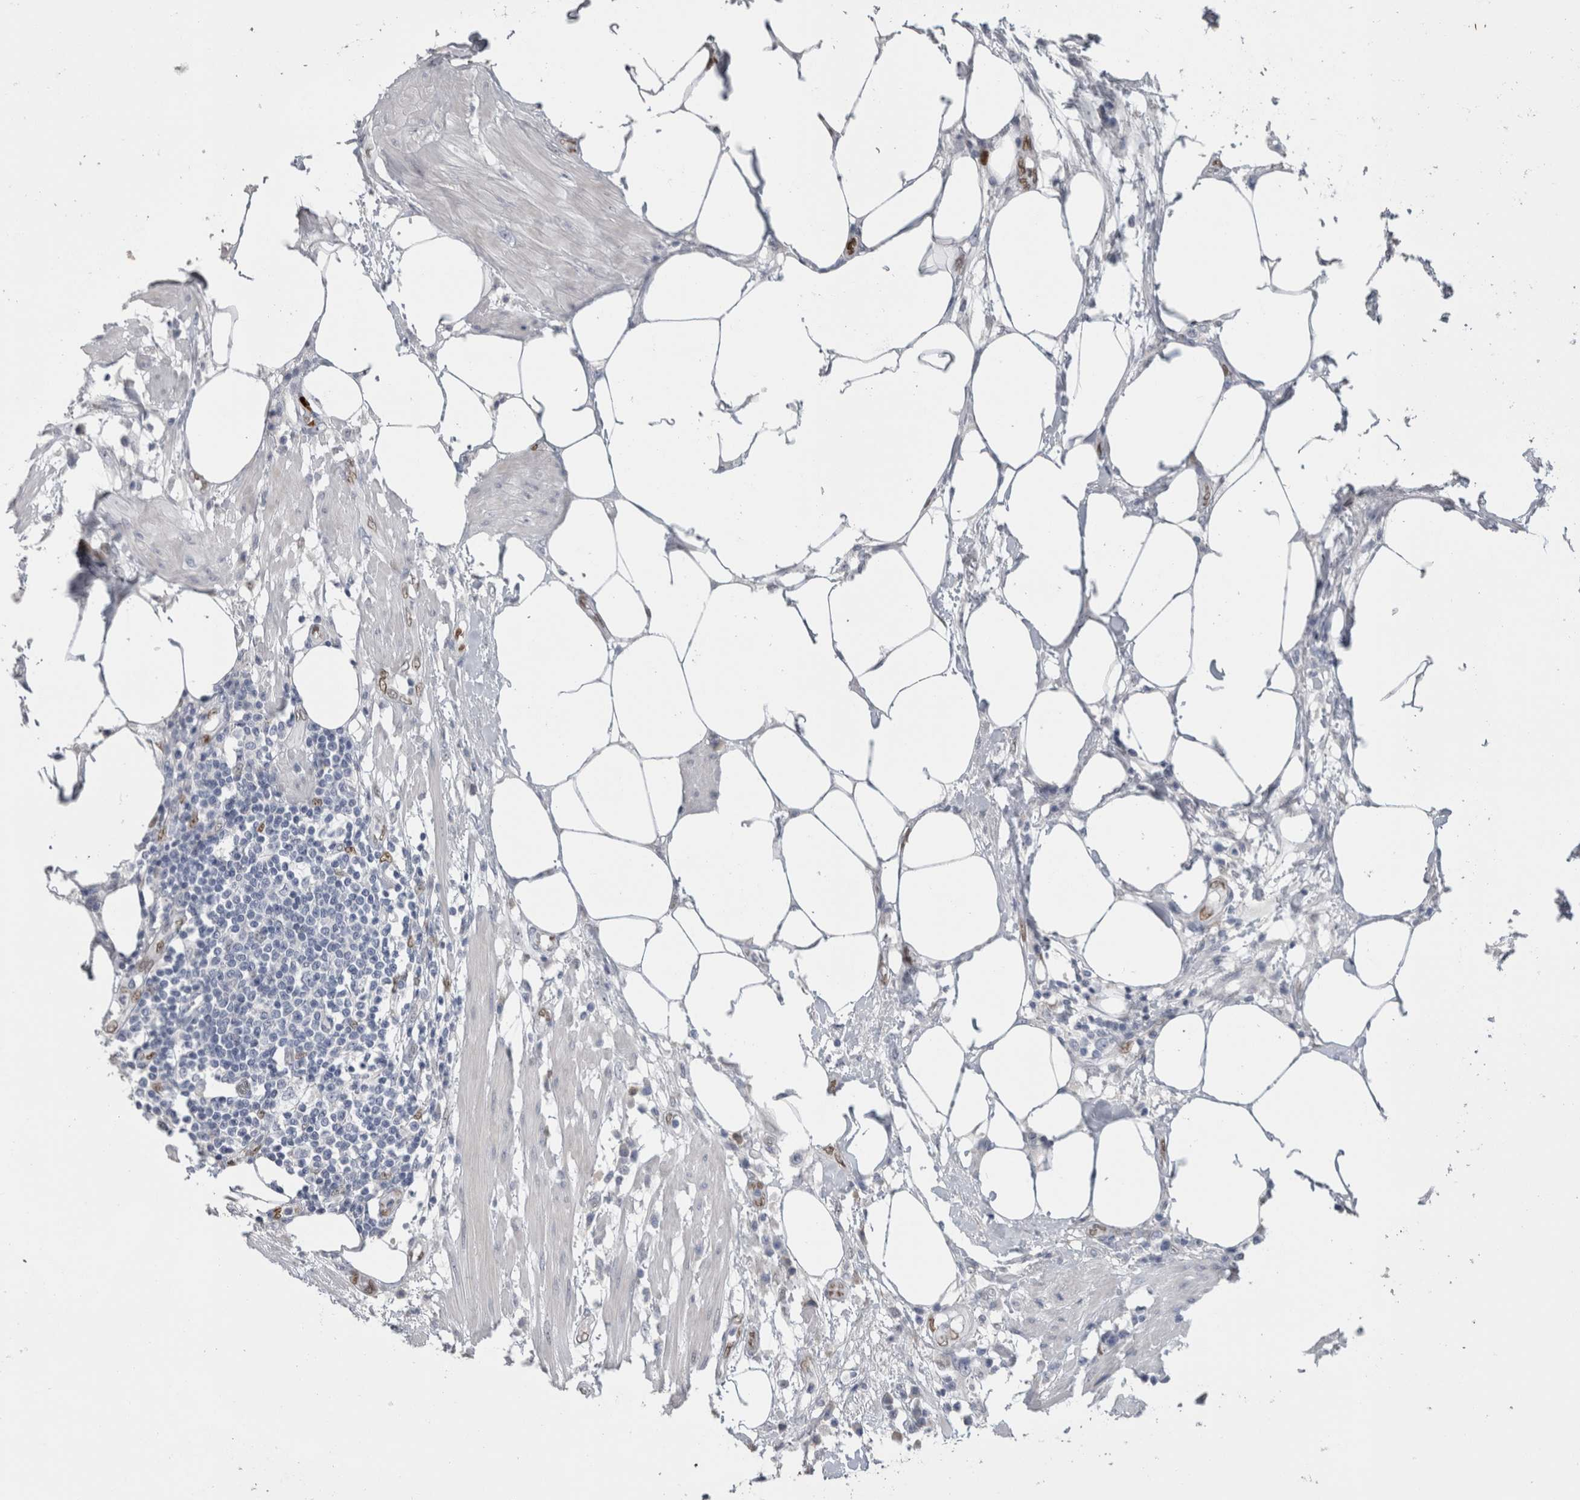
{"staining": {"intensity": "negative", "quantity": "none", "location": "none"}, "tissue": "colorectal cancer", "cell_type": "Tumor cells", "image_type": "cancer", "snomed": [{"axis": "morphology", "description": "Adenocarcinoma, NOS"}, {"axis": "topography", "description": "Colon"}], "caption": "The IHC micrograph has no significant staining in tumor cells of colorectal adenocarcinoma tissue. (DAB IHC with hematoxylin counter stain).", "gene": "IL33", "patient": {"sex": "female", "age": 84}}